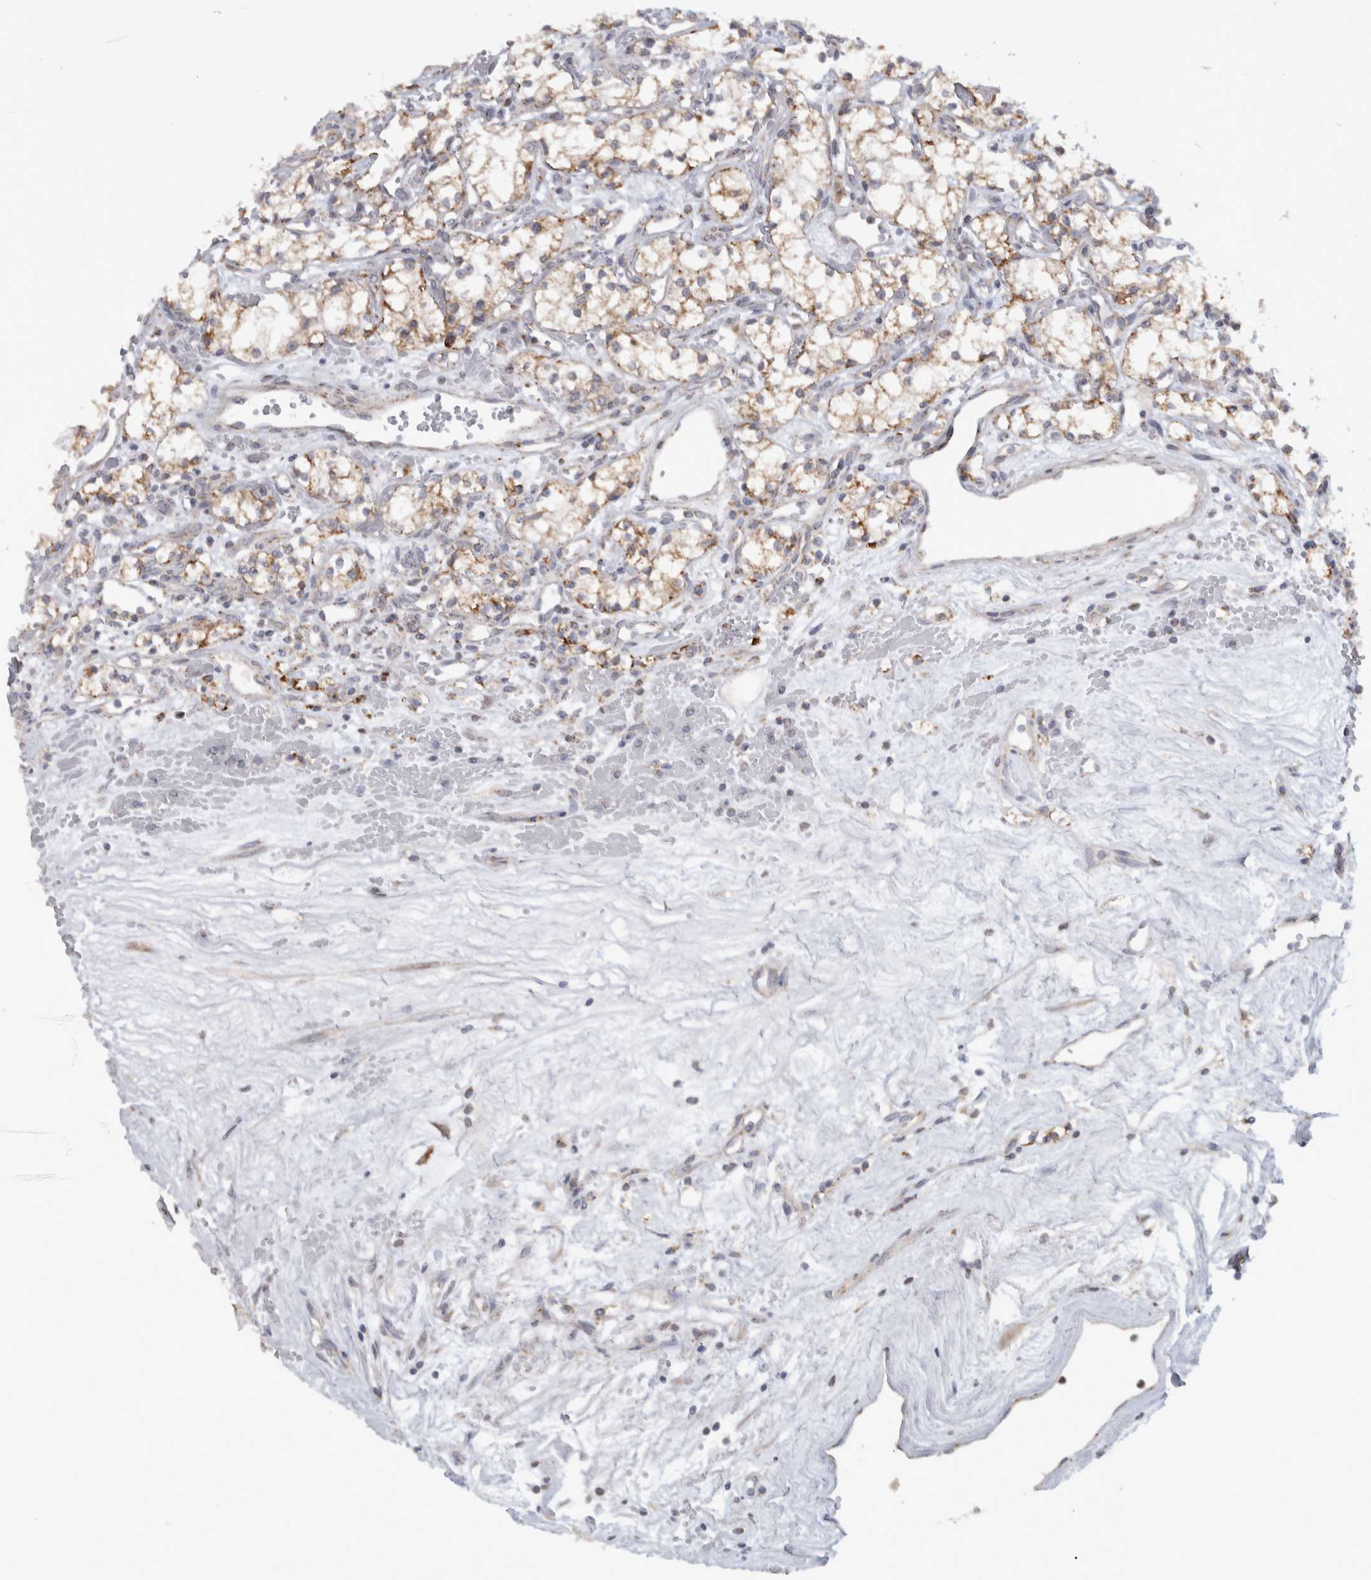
{"staining": {"intensity": "moderate", "quantity": ">75%", "location": "cytoplasmic/membranous"}, "tissue": "renal cancer", "cell_type": "Tumor cells", "image_type": "cancer", "snomed": [{"axis": "morphology", "description": "Adenocarcinoma, NOS"}, {"axis": "topography", "description": "Kidney"}], "caption": "A histopathology image showing moderate cytoplasmic/membranous positivity in approximately >75% of tumor cells in renal cancer, as visualized by brown immunohistochemical staining.", "gene": "RAB18", "patient": {"sex": "male", "age": 59}}